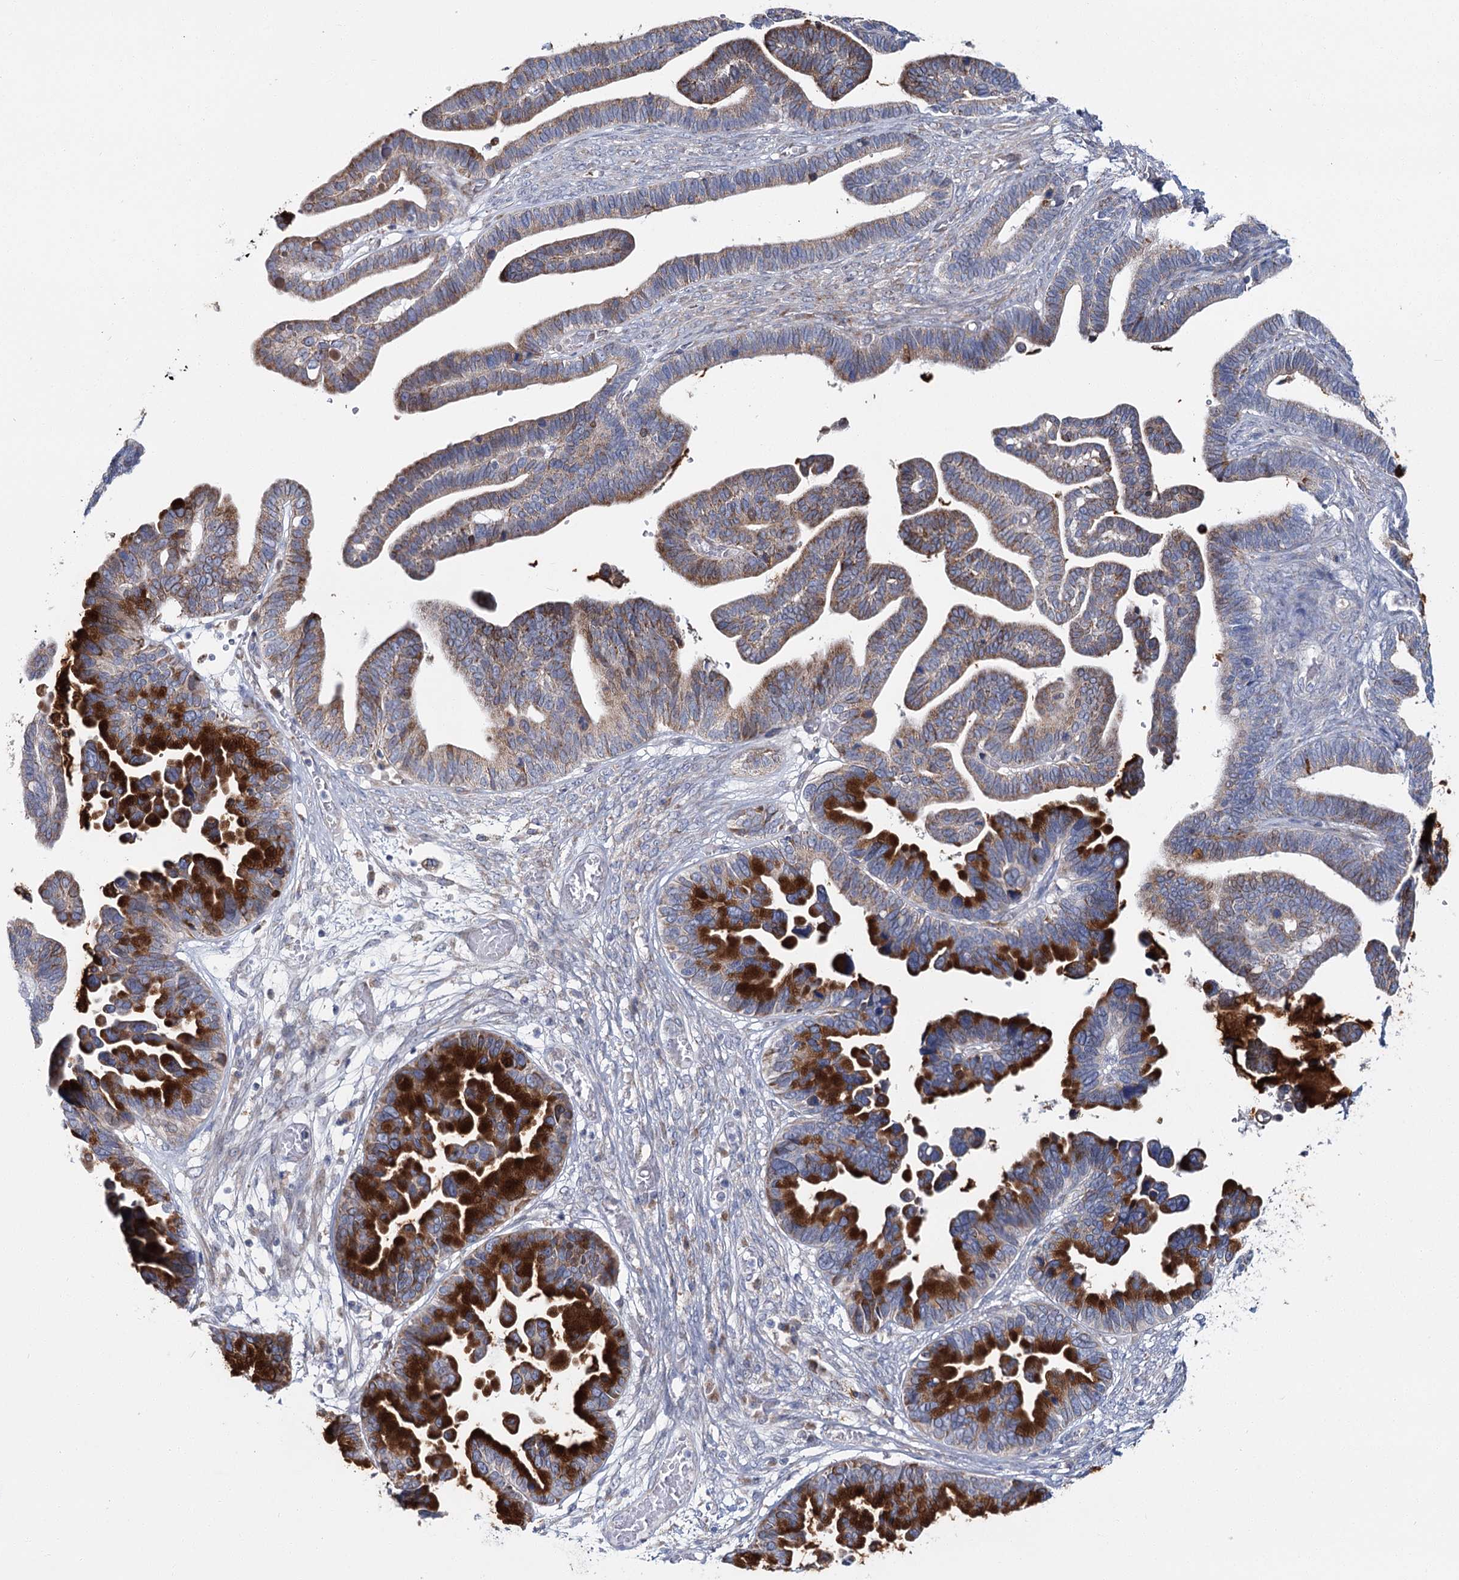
{"staining": {"intensity": "strong", "quantity": "25%-75%", "location": "cytoplasmic/membranous"}, "tissue": "ovarian cancer", "cell_type": "Tumor cells", "image_type": "cancer", "snomed": [{"axis": "morphology", "description": "Cystadenocarcinoma, serous, NOS"}, {"axis": "topography", "description": "Ovary"}], "caption": "Immunohistochemical staining of serous cystadenocarcinoma (ovarian) reveals high levels of strong cytoplasmic/membranous positivity in approximately 25%-75% of tumor cells. Immunohistochemistry (ihc) stains the protein of interest in brown and the nuclei are stained blue.", "gene": "CPLANE1", "patient": {"sex": "female", "age": 56}}